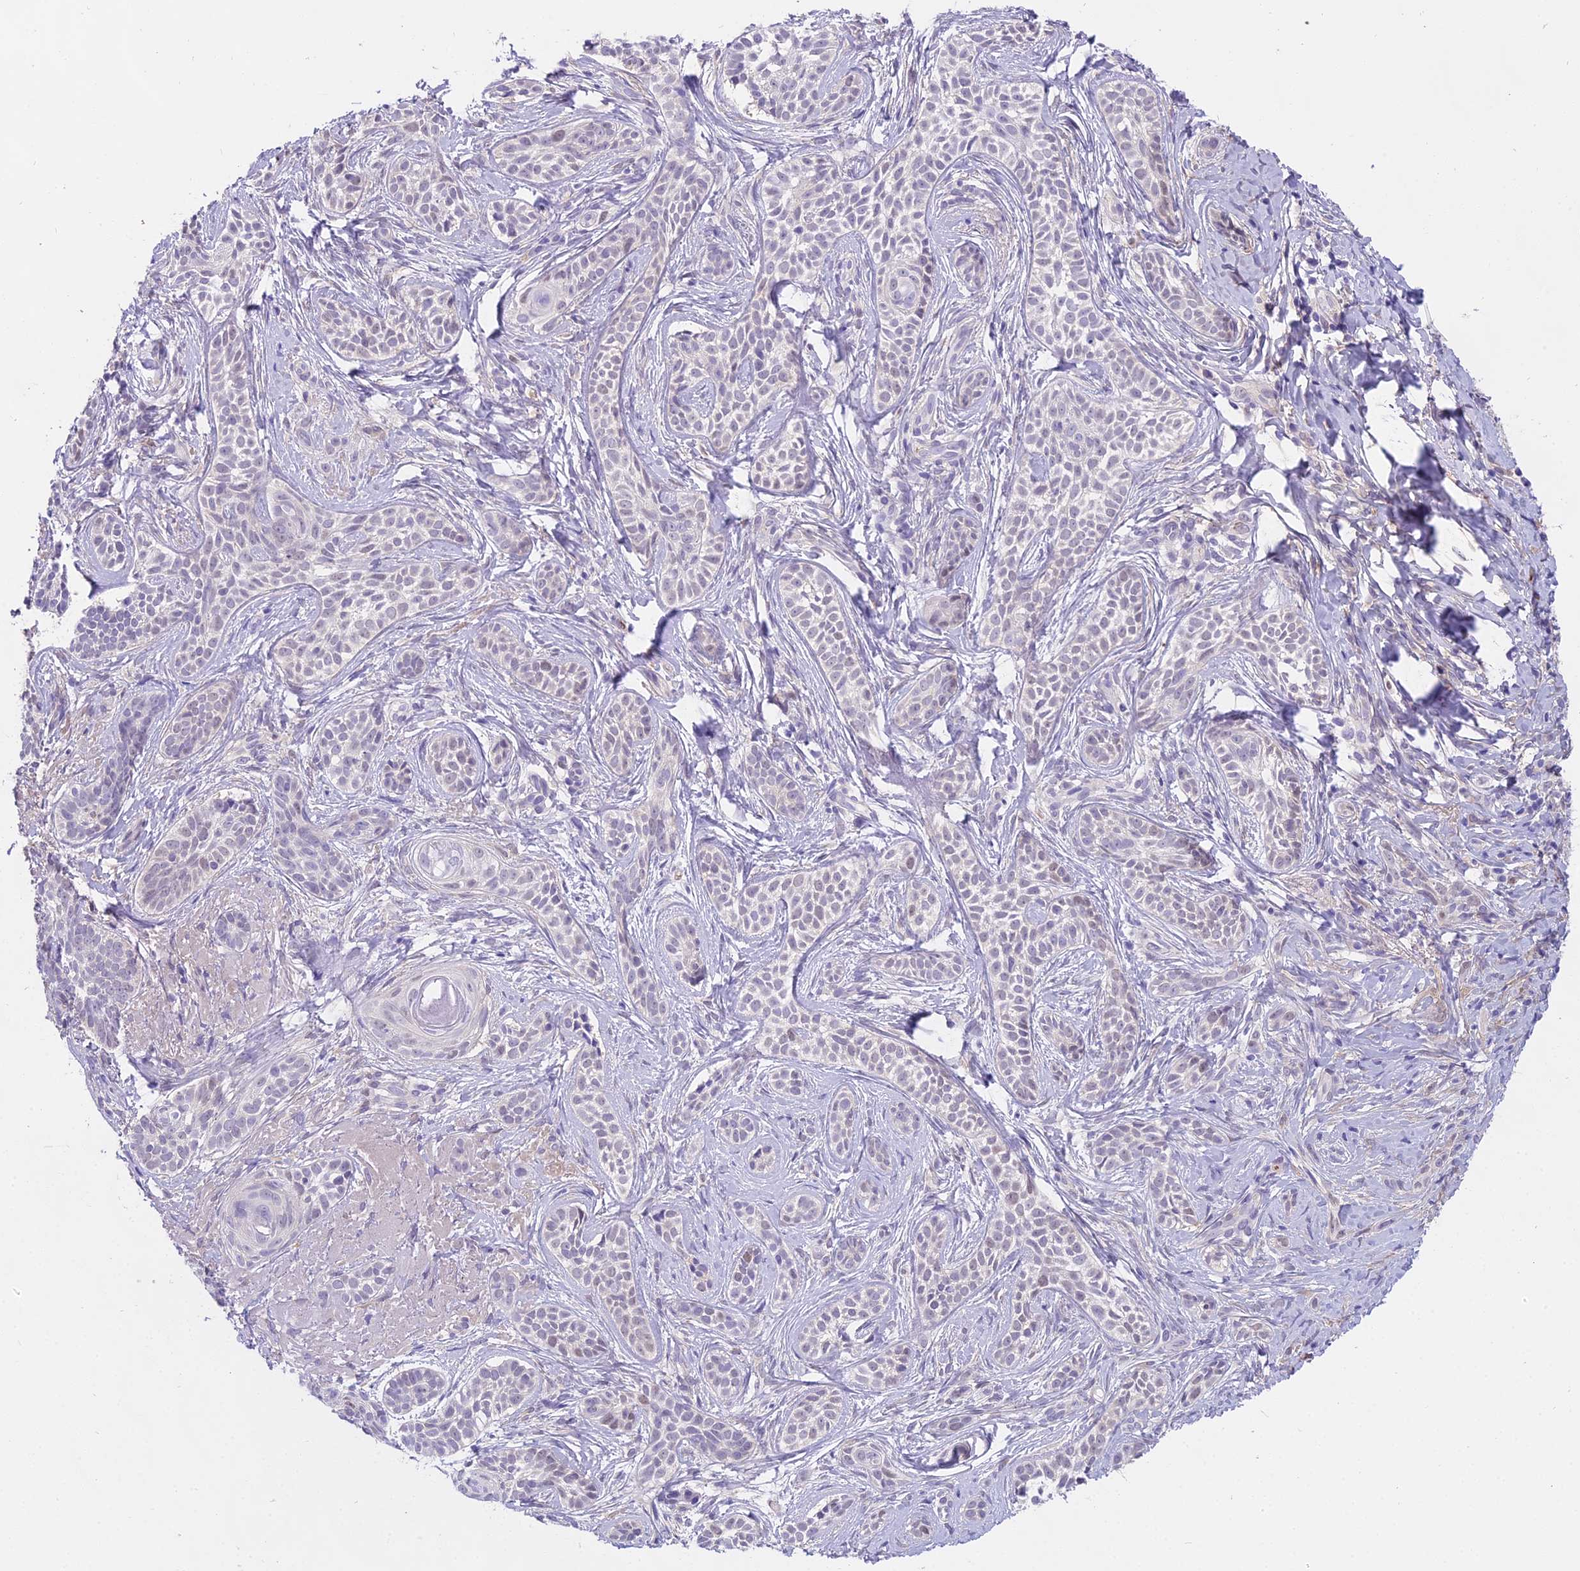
{"staining": {"intensity": "negative", "quantity": "none", "location": "none"}, "tissue": "skin cancer", "cell_type": "Tumor cells", "image_type": "cancer", "snomed": [{"axis": "morphology", "description": "Basal cell carcinoma"}, {"axis": "topography", "description": "Skin"}], "caption": "The micrograph reveals no significant staining in tumor cells of skin cancer (basal cell carcinoma).", "gene": "MAT2A", "patient": {"sex": "male", "age": 71}}